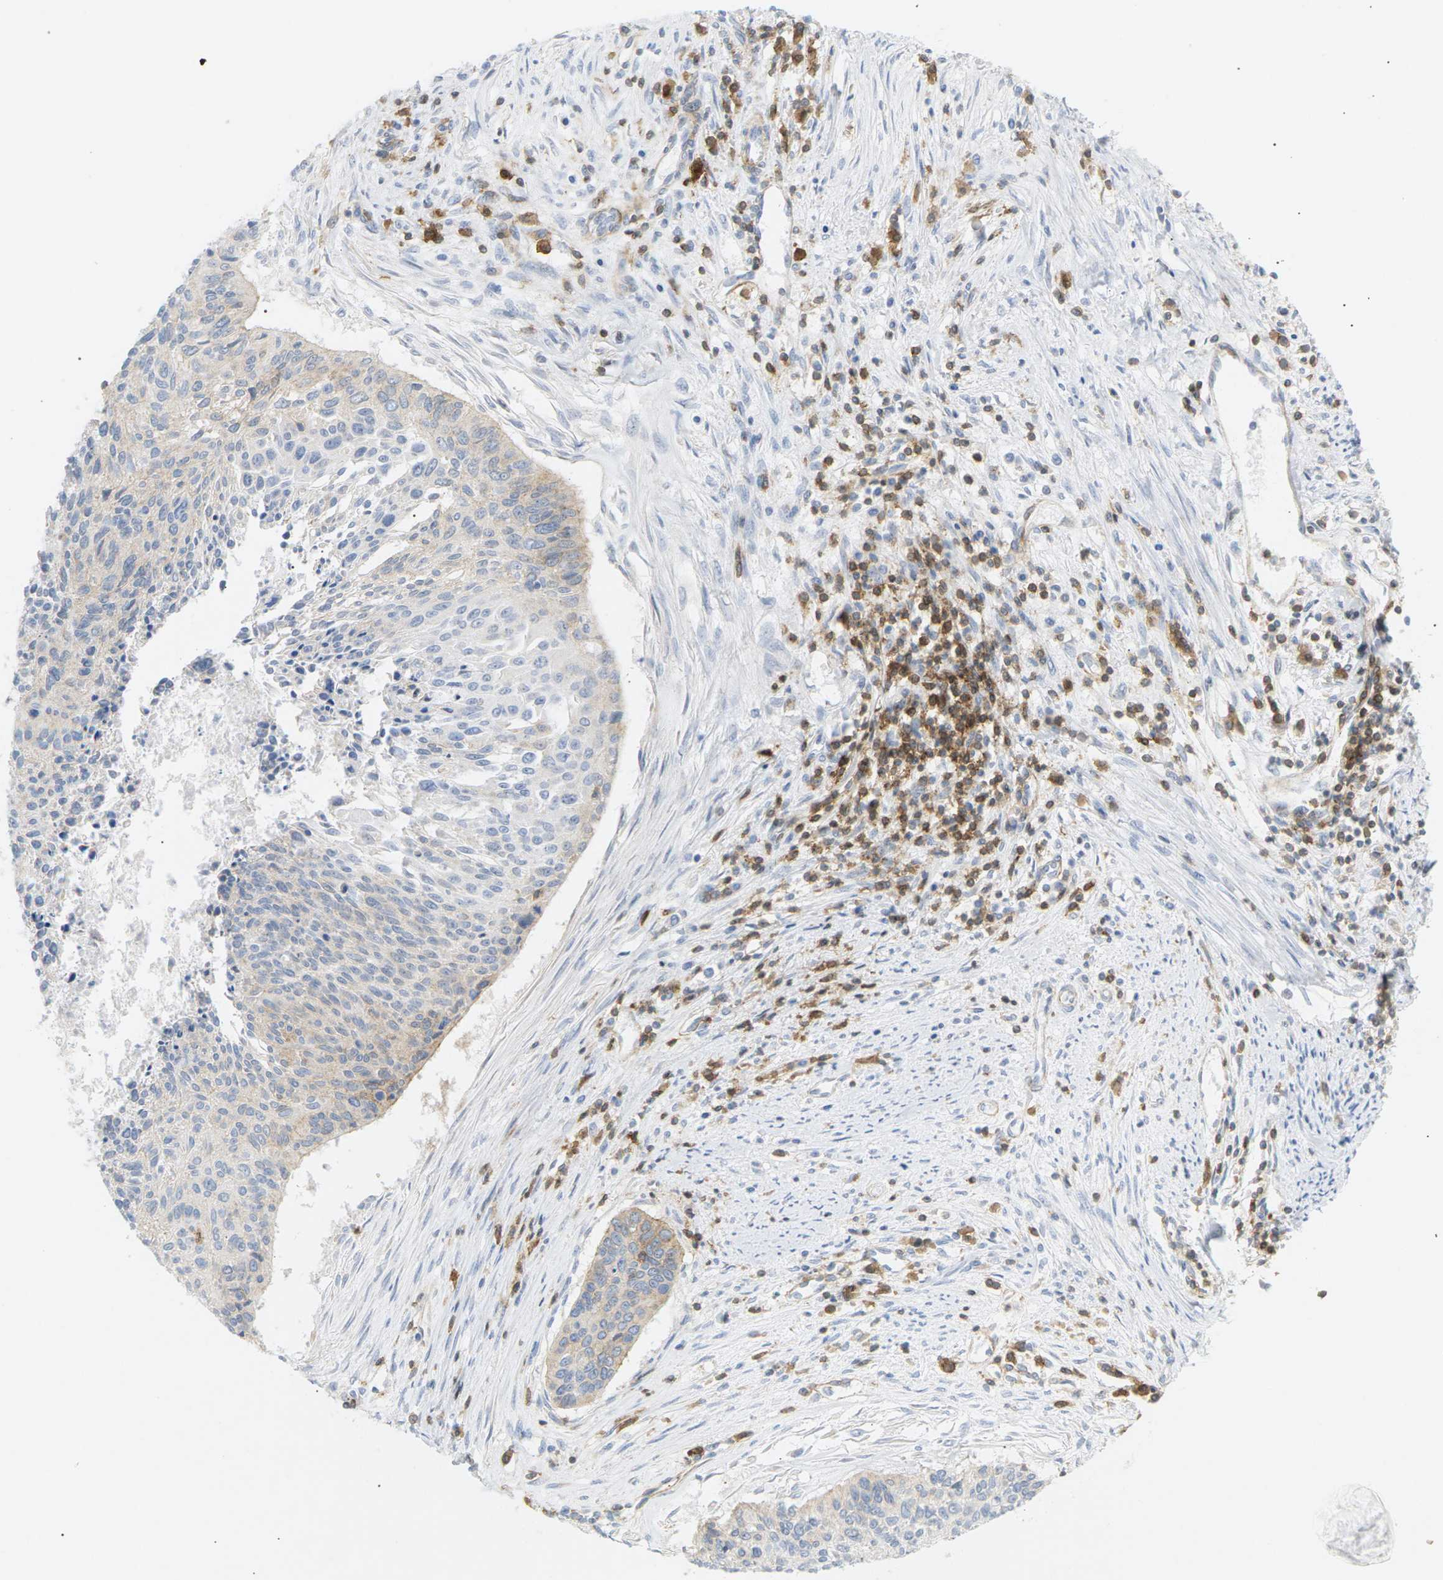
{"staining": {"intensity": "weak", "quantity": "25%-75%", "location": "cytoplasmic/membranous"}, "tissue": "cervical cancer", "cell_type": "Tumor cells", "image_type": "cancer", "snomed": [{"axis": "morphology", "description": "Squamous cell carcinoma, NOS"}, {"axis": "topography", "description": "Cervix"}], "caption": "Human squamous cell carcinoma (cervical) stained with a protein marker exhibits weak staining in tumor cells.", "gene": "LIME1", "patient": {"sex": "female", "age": 55}}